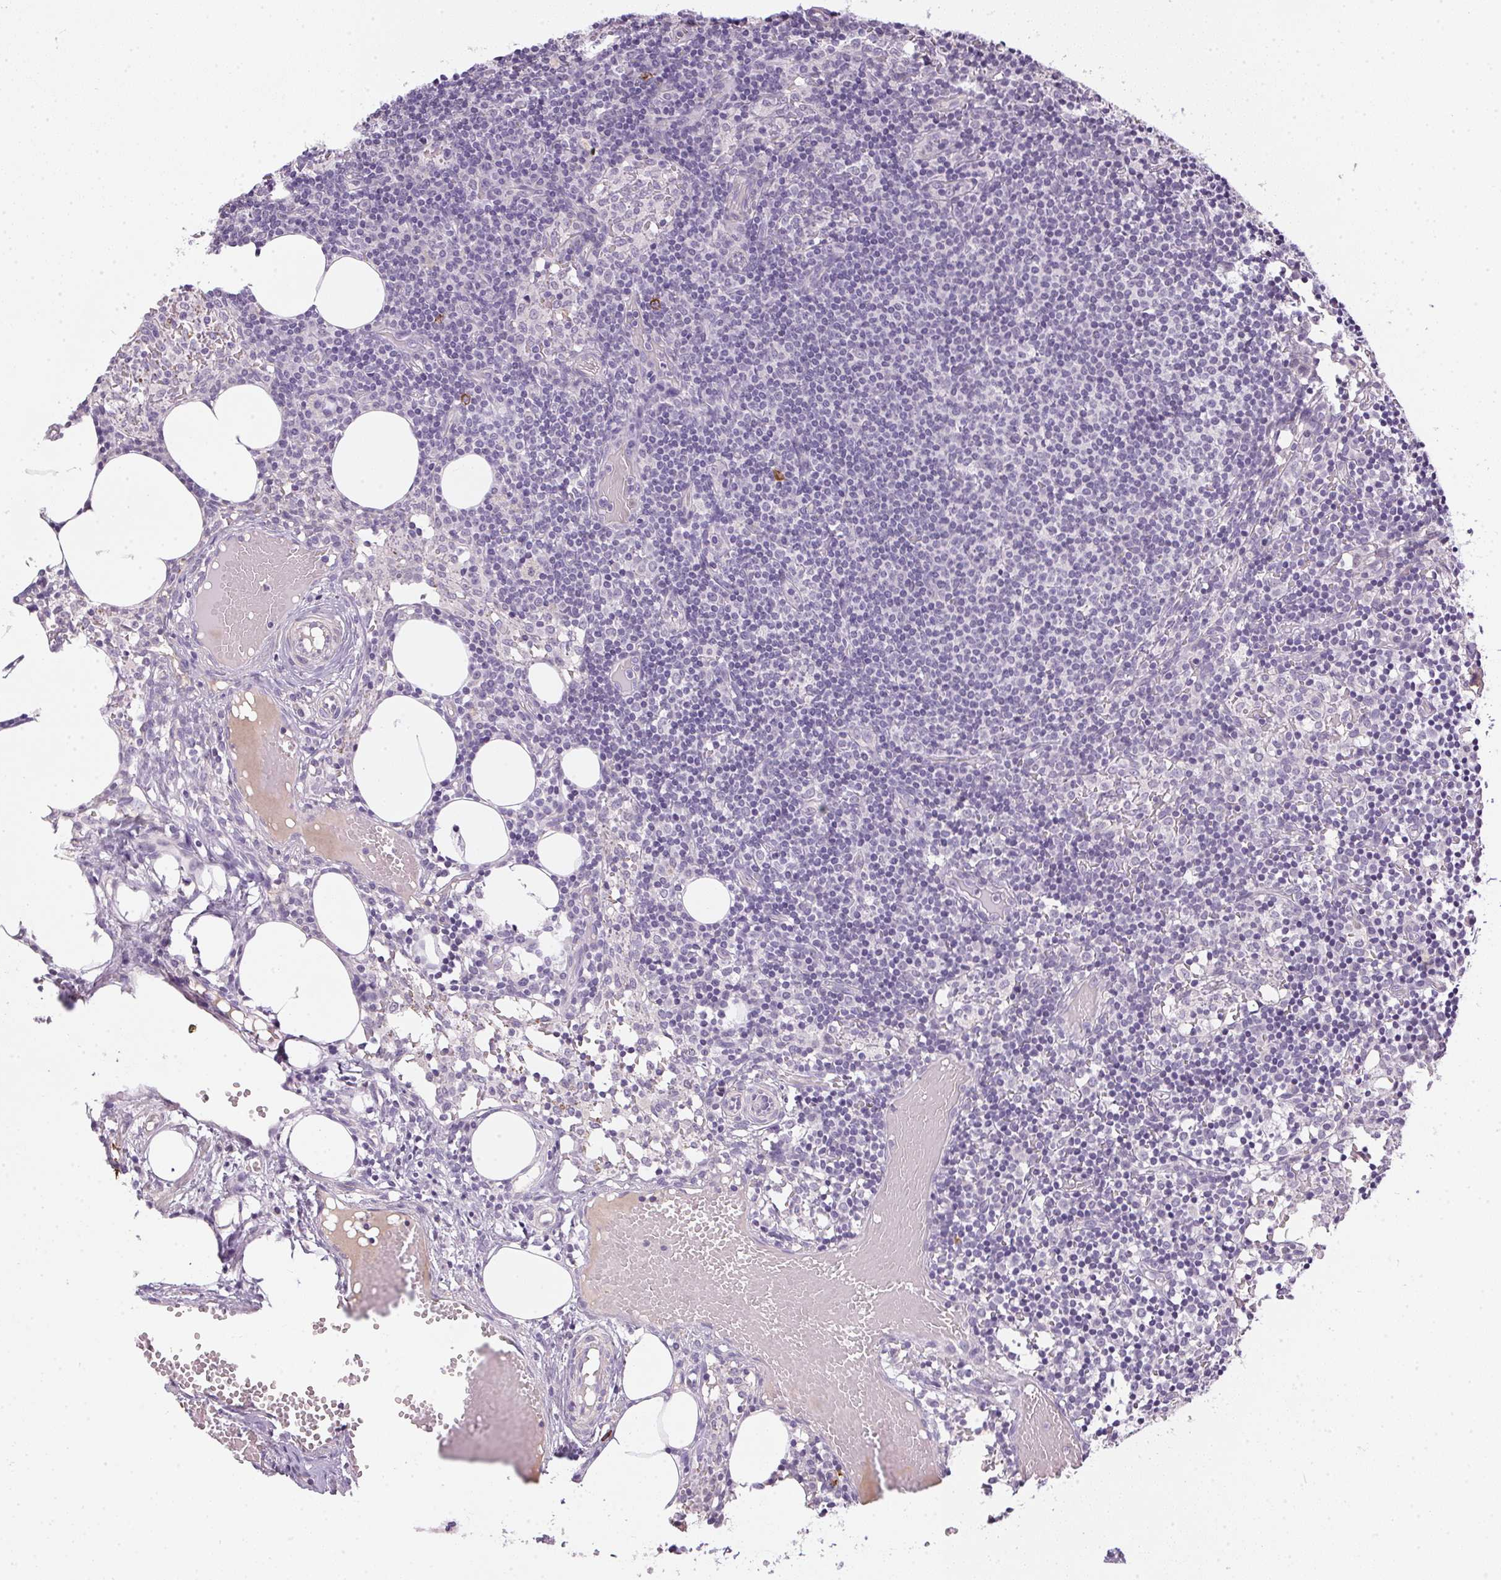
{"staining": {"intensity": "strong", "quantity": "<25%", "location": "cytoplasmic/membranous"}, "tissue": "lymph node", "cell_type": "Germinal center cells", "image_type": "normal", "snomed": [{"axis": "morphology", "description": "Normal tissue, NOS"}, {"axis": "topography", "description": "Lymph node"}], "caption": "A micrograph showing strong cytoplasmic/membranous positivity in approximately <25% of germinal center cells in unremarkable lymph node, as visualized by brown immunohistochemical staining.", "gene": "CFAP92", "patient": {"sex": "female", "age": 41}}